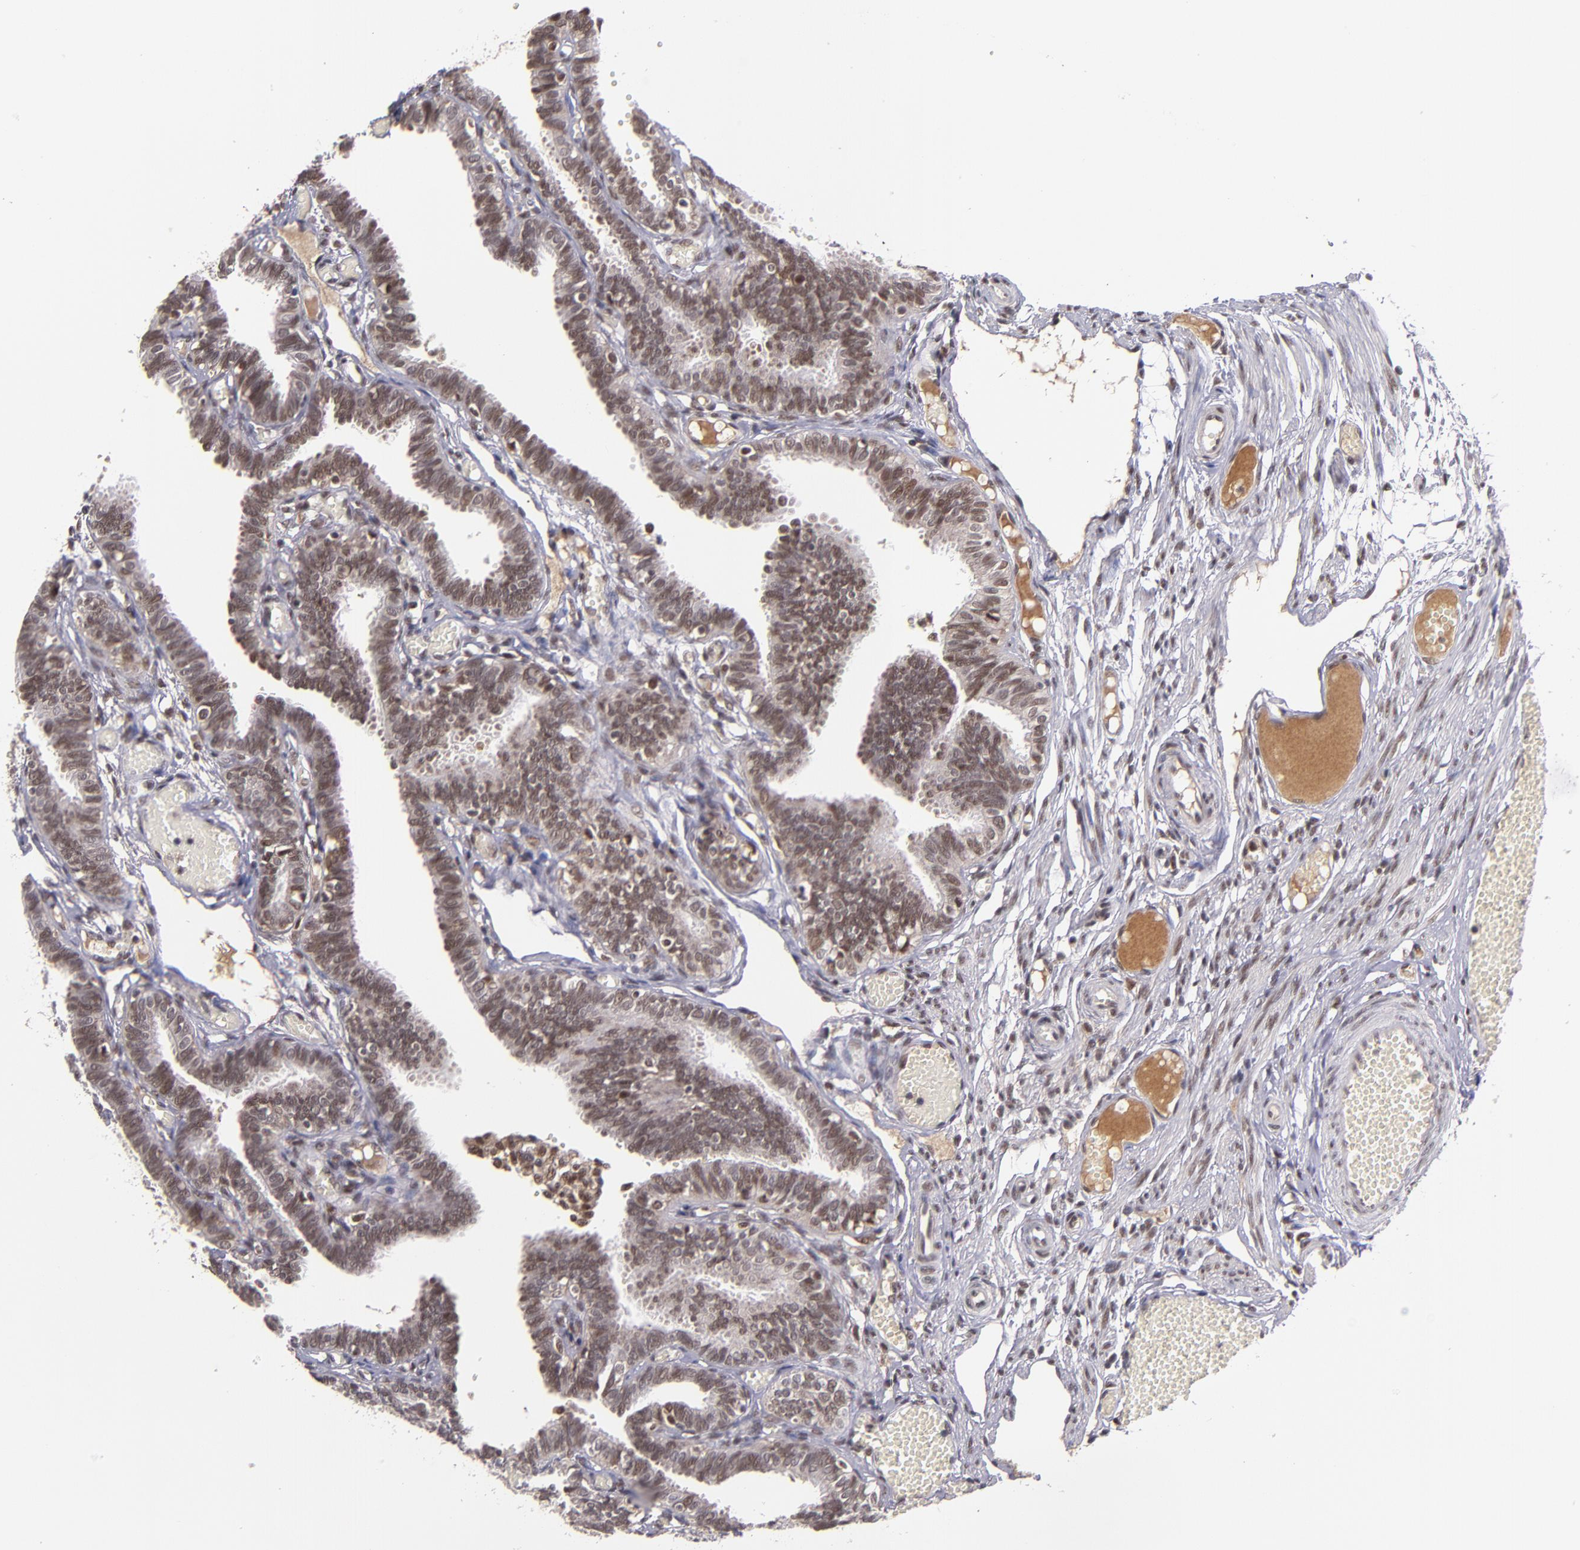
{"staining": {"intensity": "moderate", "quantity": ">75%", "location": "nuclear"}, "tissue": "fallopian tube", "cell_type": "Glandular cells", "image_type": "normal", "snomed": [{"axis": "morphology", "description": "Normal tissue, NOS"}, {"axis": "topography", "description": "Fallopian tube"}], "caption": "Immunohistochemistry (IHC) (DAB) staining of unremarkable human fallopian tube demonstrates moderate nuclear protein staining in about >75% of glandular cells.", "gene": "EP300", "patient": {"sex": "female", "age": 29}}